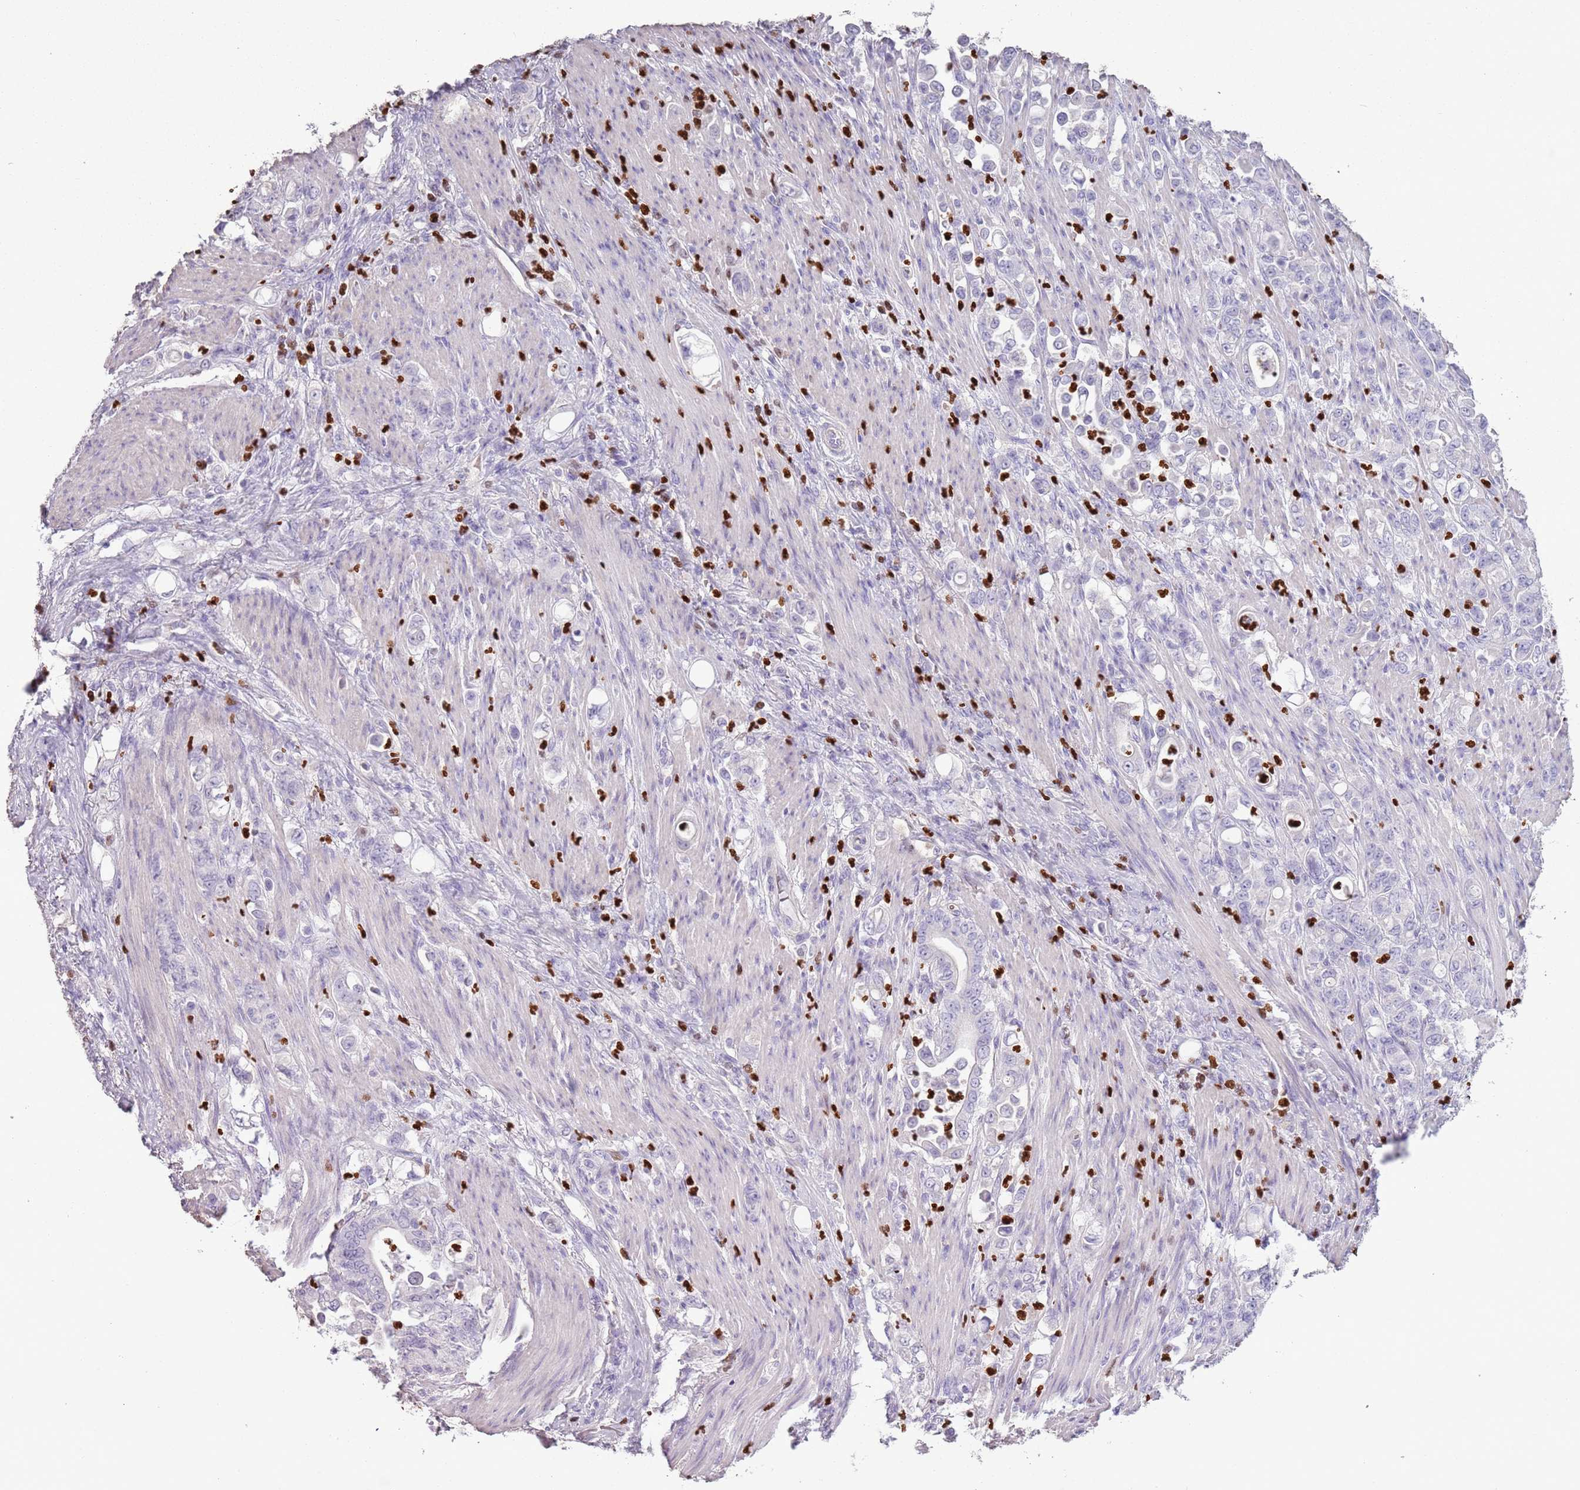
{"staining": {"intensity": "negative", "quantity": "none", "location": "none"}, "tissue": "stomach cancer", "cell_type": "Tumor cells", "image_type": "cancer", "snomed": [{"axis": "morphology", "description": "Normal tissue, NOS"}, {"axis": "morphology", "description": "Adenocarcinoma, NOS"}, {"axis": "topography", "description": "Stomach"}], "caption": "High power microscopy photomicrograph of an IHC image of adenocarcinoma (stomach), revealing no significant positivity in tumor cells.", "gene": "CELF6", "patient": {"sex": "female", "age": 79}}